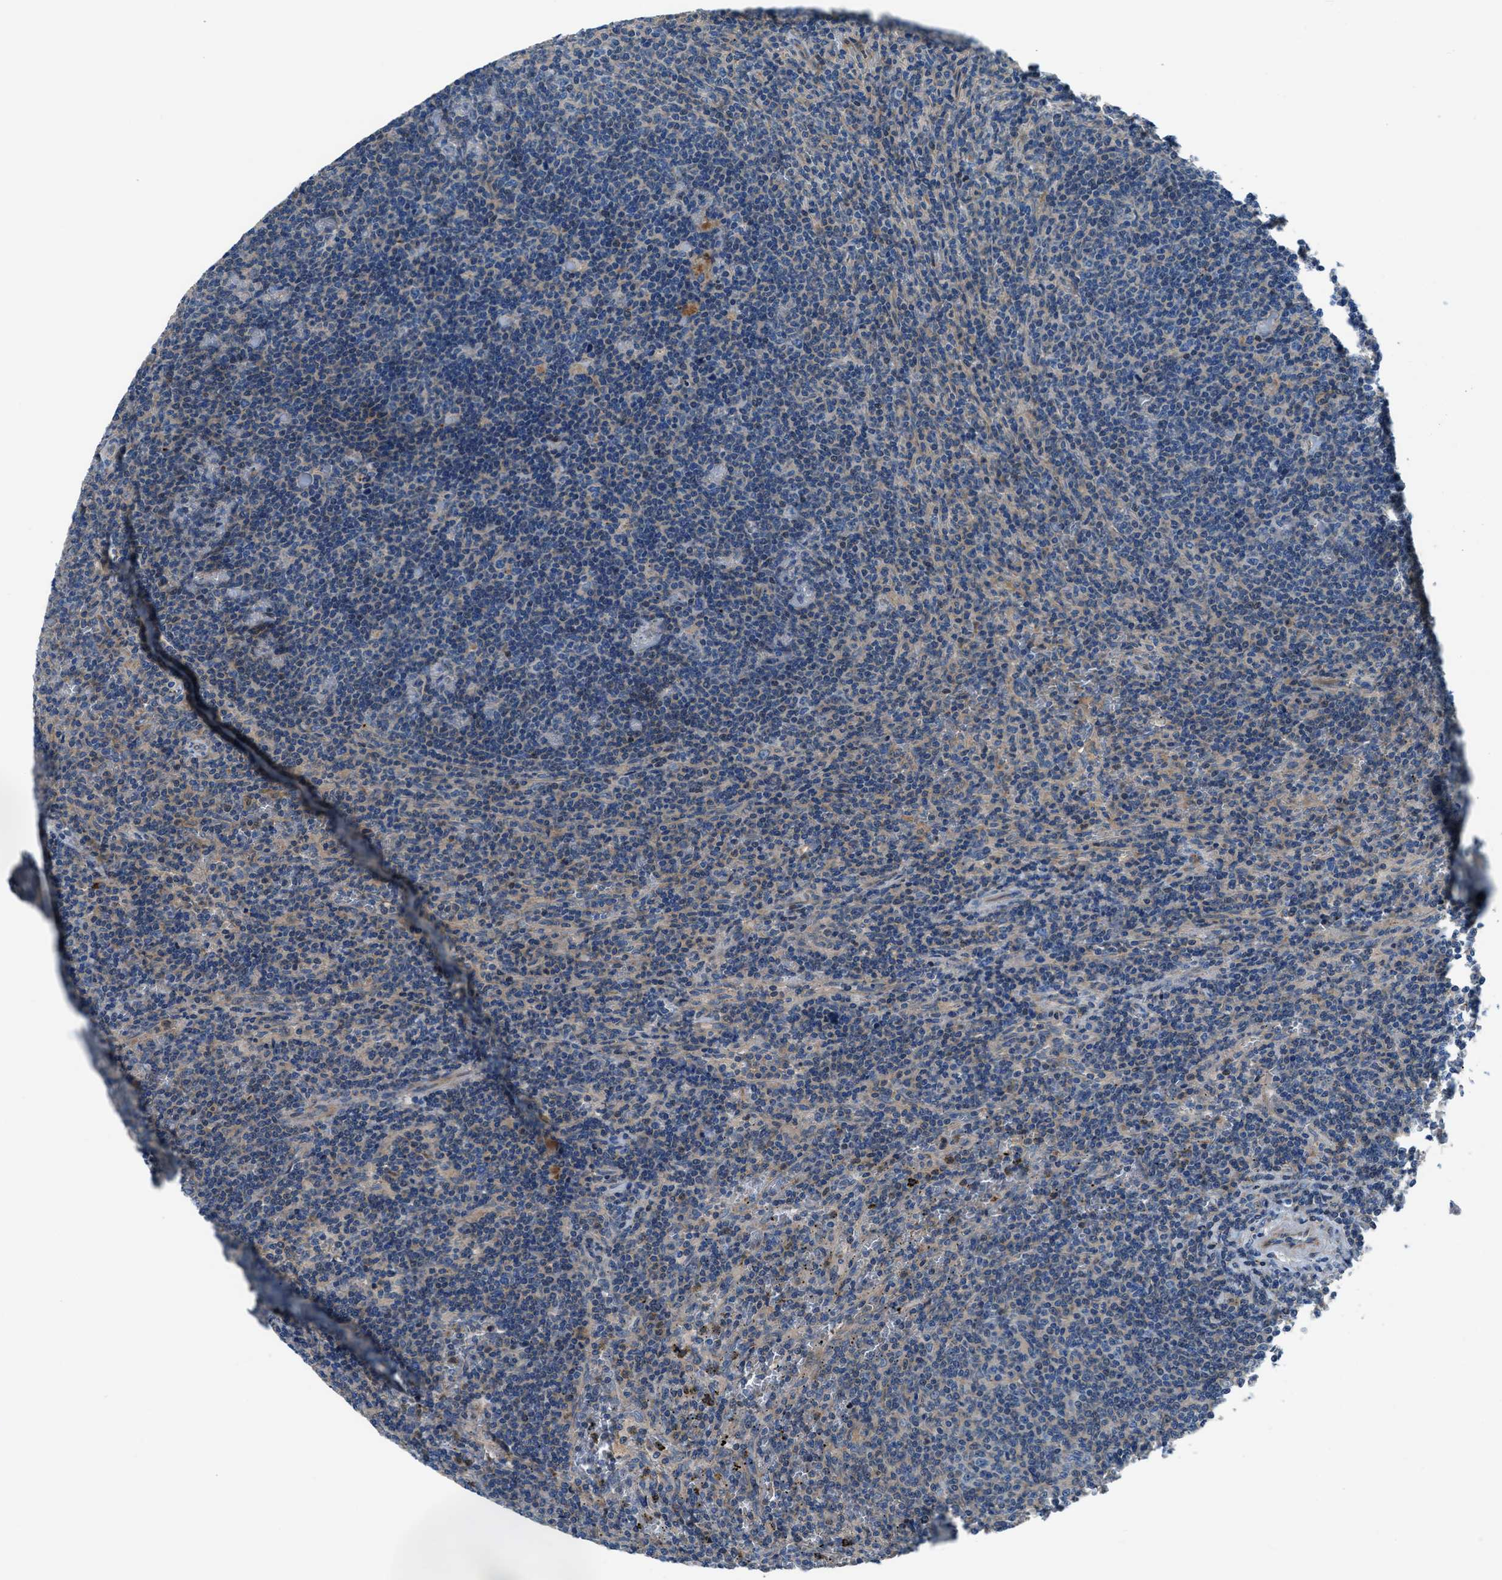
{"staining": {"intensity": "weak", "quantity": "<25%", "location": "cytoplasmic/membranous"}, "tissue": "lymphoma", "cell_type": "Tumor cells", "image_type": "cancer", "snomed": [{"axis": "morphology", "description": "Malignant lymphoma, non-Hodgkin's type, Low grade"}, {"axis": "topography", "description": "Spleen"}], "caption": "This micrograph is of malignant lymphoma, non-Hodgkin's type (low-grade) stained with immunohistochemistry to label a protein in brown with the nuclei are counter-stained blue. There is no staining in tumor cells. (Stains: DAB immunohistochemistry (IHC) with hematoxylin counter stain, Microscopy: brightfield microscopy at high magnification).", "gene": "SLC38A6", "patient": {"sex": "female", "age": 50}}